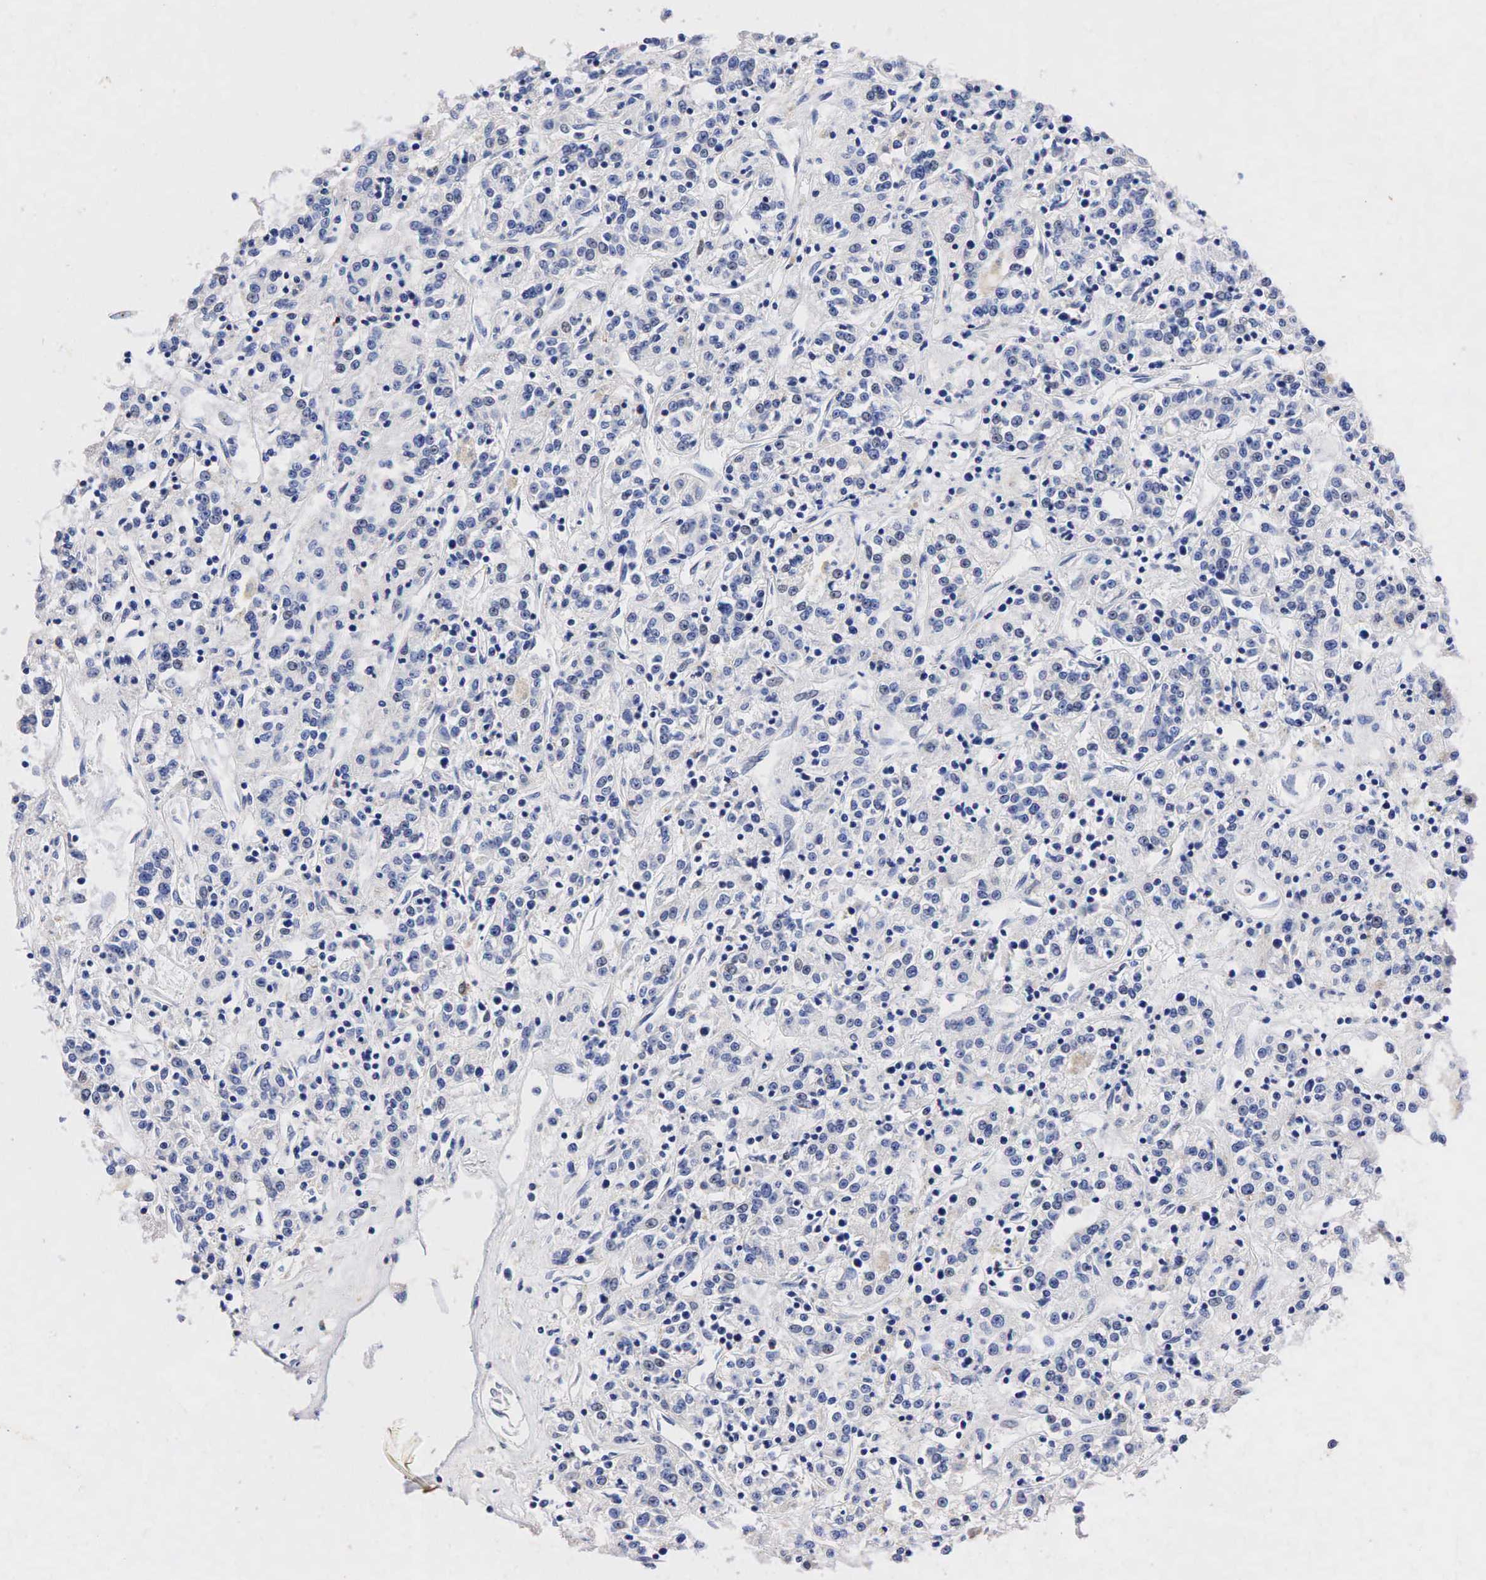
{"staining": {"intensity": "weak", "quantity": "<25%", "location": "cytoplasmic/membranous"}, "tissue": "renal cancer", "cell_type": "Tumor cells", "image_type": "cancer", "snomed": [{"axis": "morphology", "description": "Adenocarcinoma, NOS"}, {"axis": "topography", "description": "Kidney"}], "caption": "Adenocarcinoma (renal) was stained to show a protein in brown. There is no significant positivity in tumor cells.", "gene": "SYP", "patient": {"sex": "female", "age": 76}}